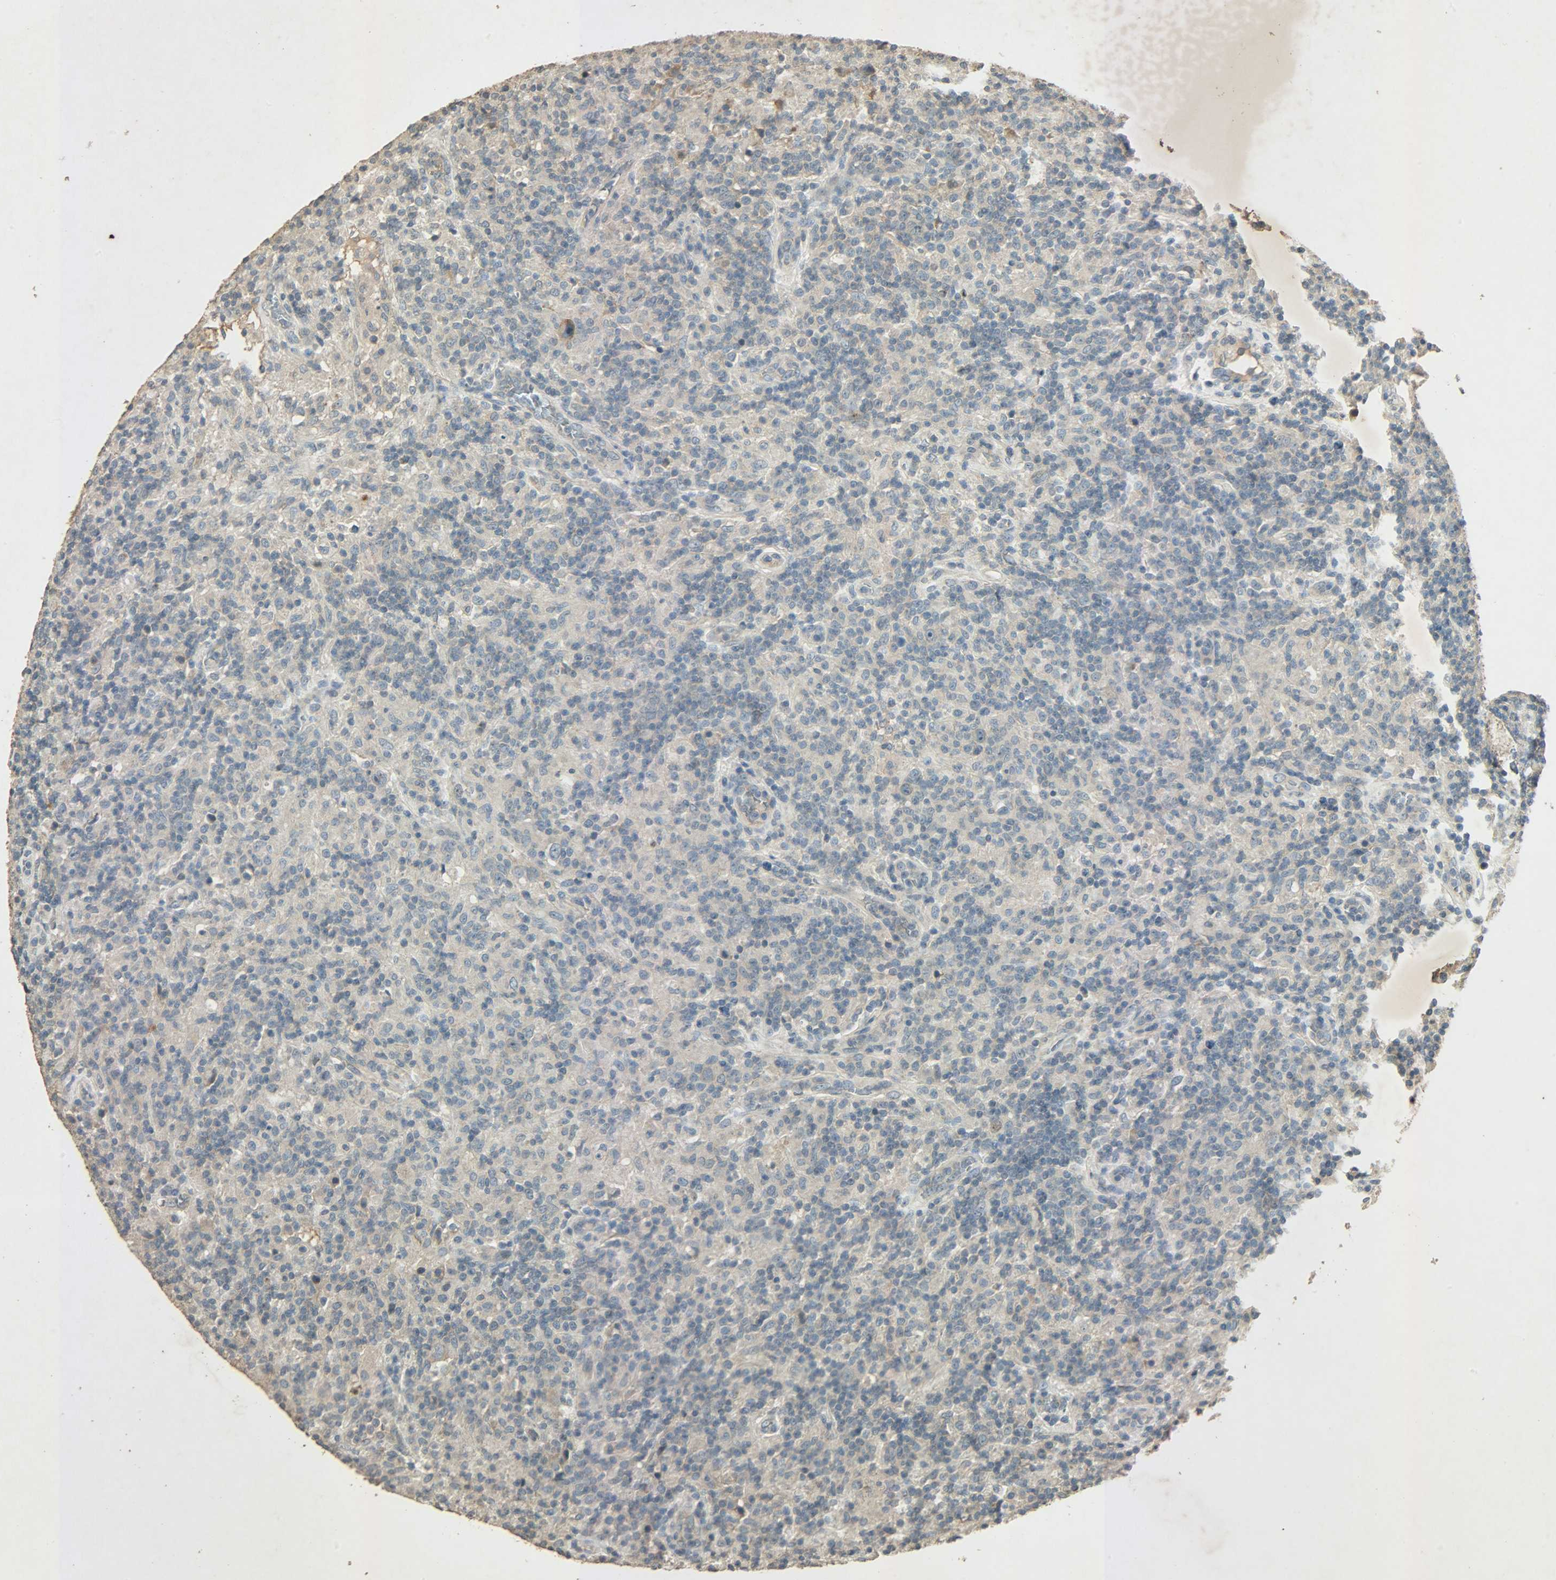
{"staining": {"intensity": "weak", "quantity": ">75%", "location": "cytoplasmic/membranous"}, "tissue": "lymphoma", "cell_type": "Tumor cells", "image_type": "cancer", "snomed": [{"axis": "morphology", "description": "Hodgkin's disease, NOS"}, {"axis": "topography", "description": "Lymph node"}], "caption": "Hodgkin's disease tissue shows weak cytoplasmic/membranous expression in approximately >75% of tumor cells", "gene": "ATP2B1", "patient": {"sex": "male", "age": 70}}